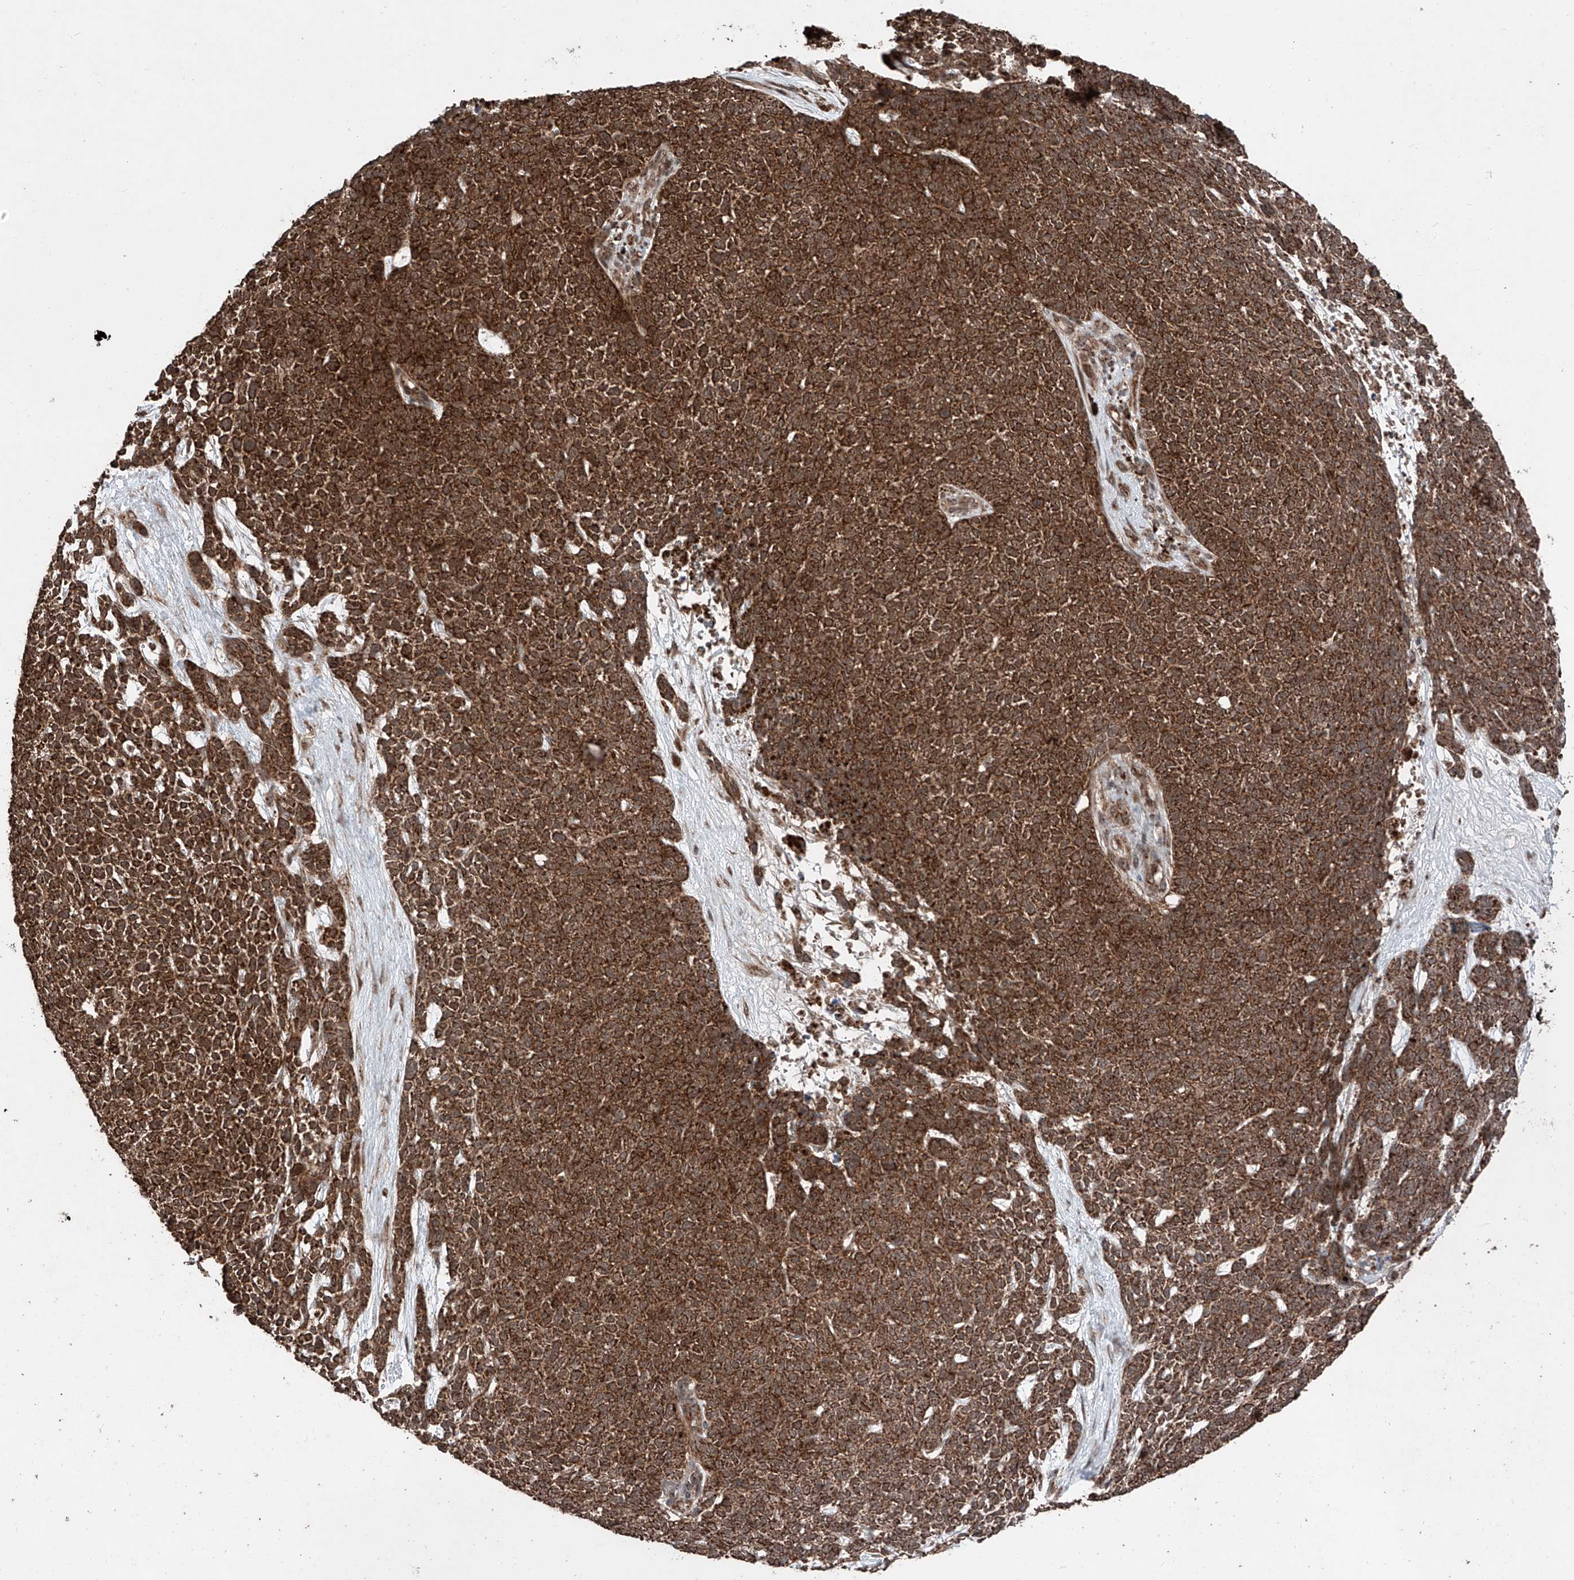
{"staining": {"intensity": "strong", "quantity": ">75%", "location": "cytoplasmic/membranous"}, "tissue": "skin cancer", "cell_type": "Tumor cells", "image_type": "cancer", "snomed": [{"axis": "morphology", "description": "Basal cell carcinoma"}, {"axis": "topography", "description": "Skin"}], "caption": "Human skin cancer stained with a protein marker demonstrates strong staining in tumor cells.", "gene": "ZSCAN29", "patient": {"sex": "female", "age": 84}}